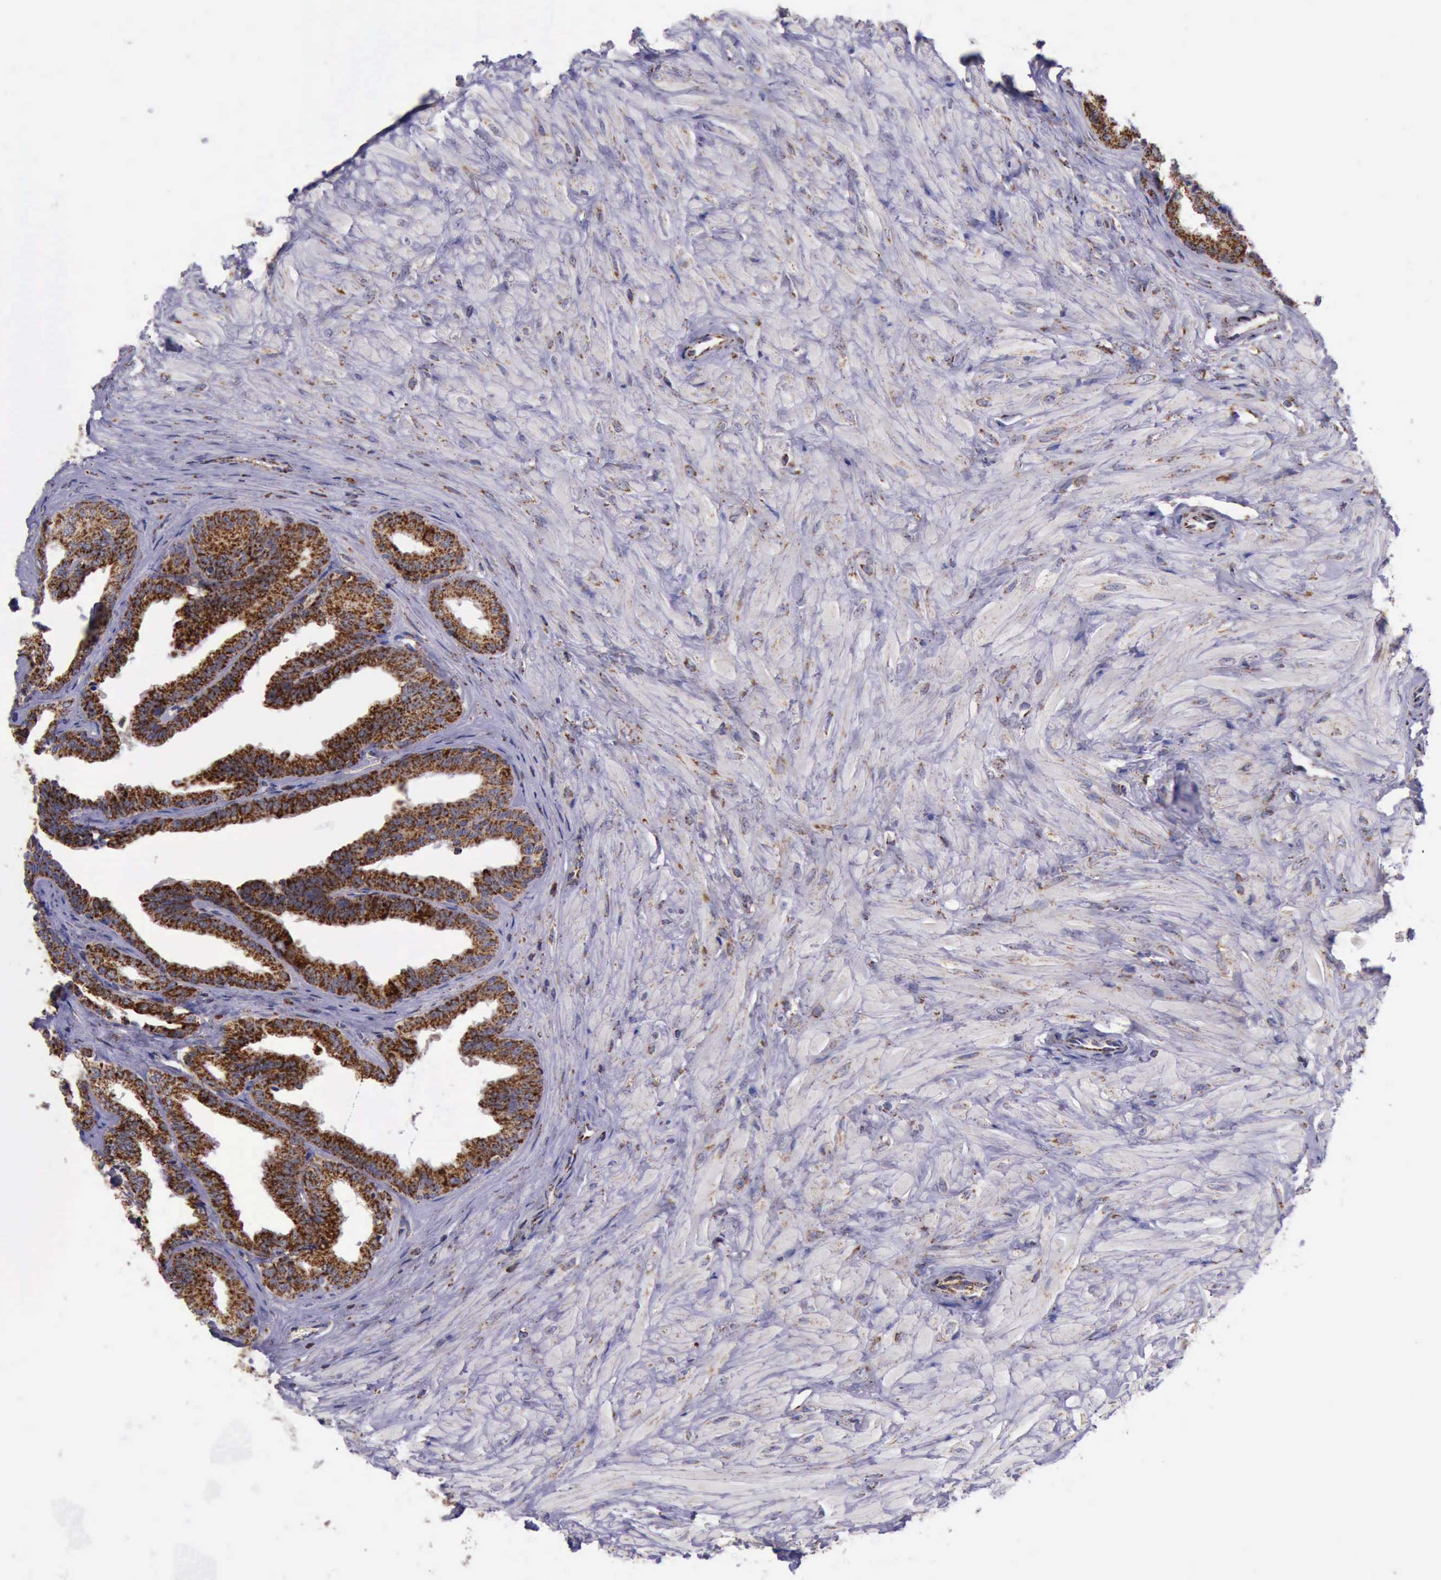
{"staining": {"intensity": "strong", "quantity": ">75%", "location": "cytoplasmic/membranous"}, "tissue": "seminal vesicle", "cell_type": "Glandular cells", "image_type": "normal", "snomed": [{"axis": "morphology", "description": "Normal tissue, NOS"}, {"axis": "topography", "description": "Seminal veicle"}], "caption": "Immunohistochemical staining of benign human seminal vesicle demonstrates high levels of strong cytoplasmic/membranous expression in approximately >75% of glandular cells. Using DAB (brown) and hematoxylin (blue) stains, captured at high magnification using brightfield microscopy.", "gene": "TXN2", "patient": {"sex": "male", "age": 26}}